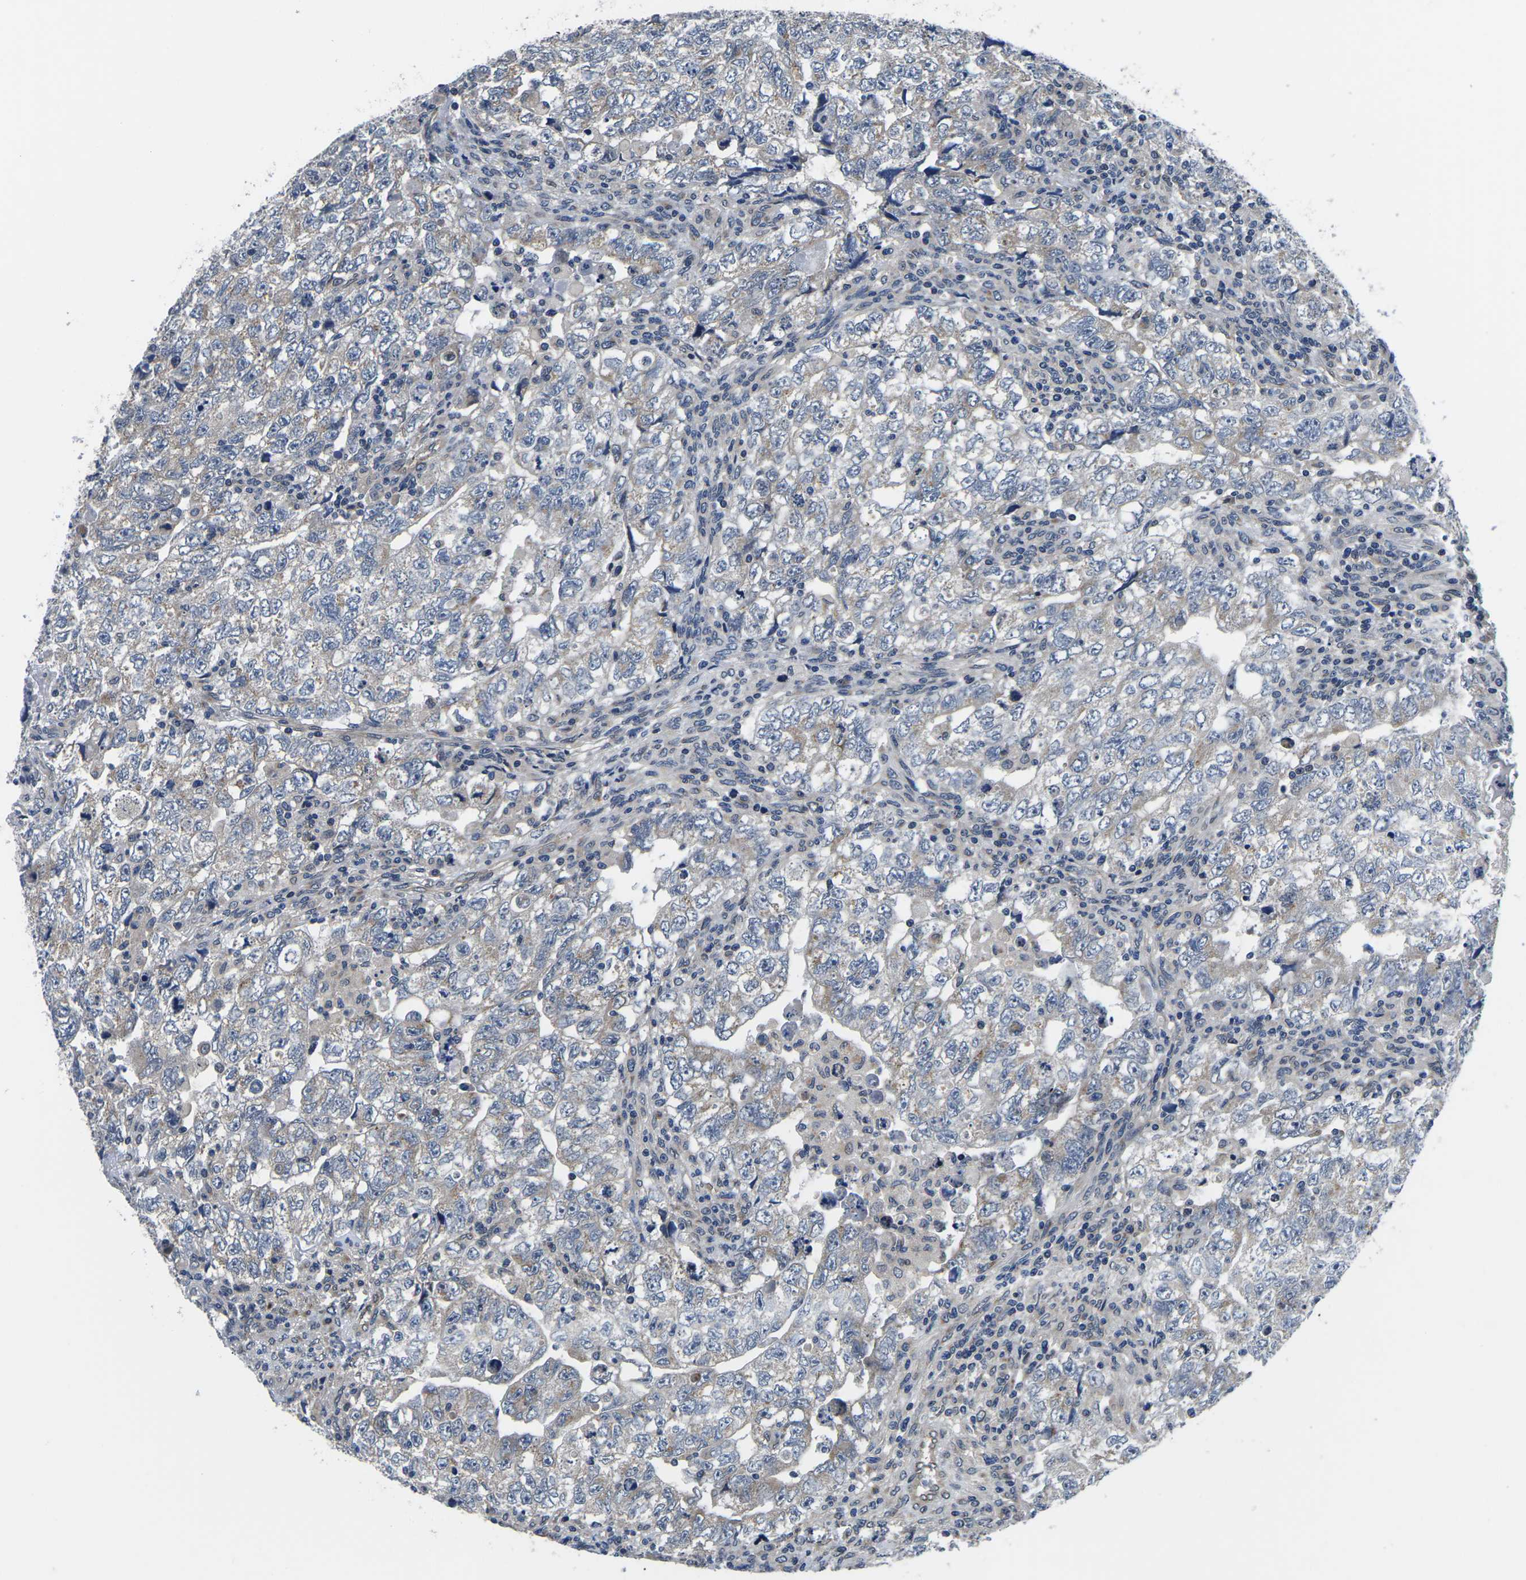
{"staining": {"intensity": "negative", "quantity": "none", "location": "none"}, "tissue": "testis cancer", "cell_type": "Tumor cells", "image_type": "cancer", "snomed": [{"axis": "morphology", "description": "Seminoma, NOS"}, {"axis": "topography", "description": "Testis"}], "caption": "Tumor cells show no significant protein staining in testis cancer. (DAB (3,3'-diaminobenzidine) immunohistochemistry (IHC) with hematoxylin counter stain).", "gene": "SNX10", "patient": {"sex": "male", "age": 22}}